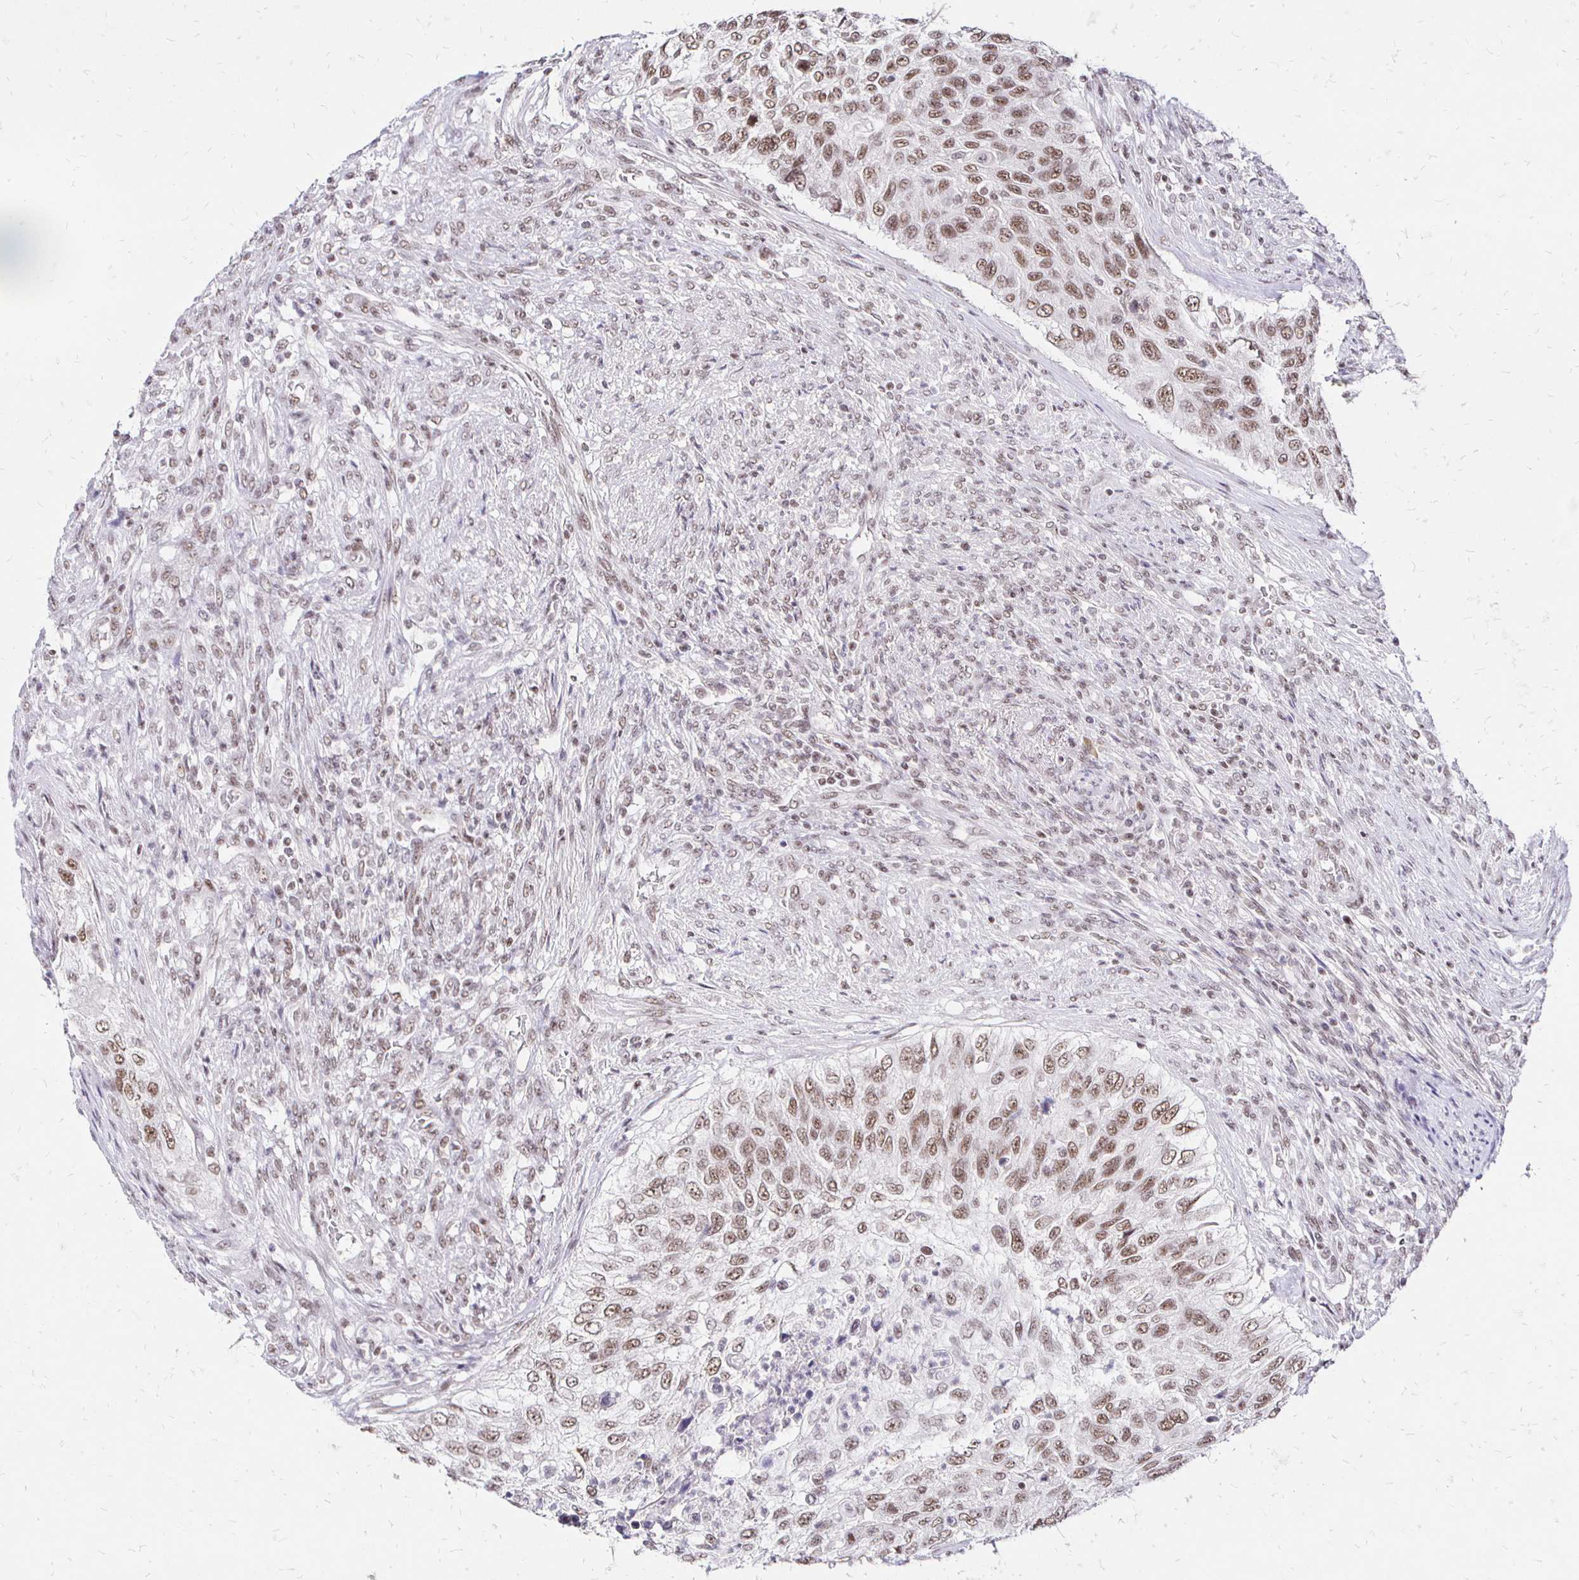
{"staining": {"intensity": "moderate", "quantity": ">75%", "location": "nuclear"}, "tissue": "urothelial cancer", "cell_type": "Tumor cells", "image_type": "cancer", "snomed": [{"axis": "morphology", "description": "Urothelial carcinoma, High grade"}, {"axis": "topography", "description": "Urinary bladder"}], "caption": "The micrograph shows a brown stain indicating the presence of a protein in the nuclear of tumor cells in urothelial cancer. The protein of interest is stained brown, and the nuclei are stained in blue (DAB IHC with brightfield microscopy, high magnification).", "gene": "SIN3A", "patient": {"sex": "female", "age": 60}}